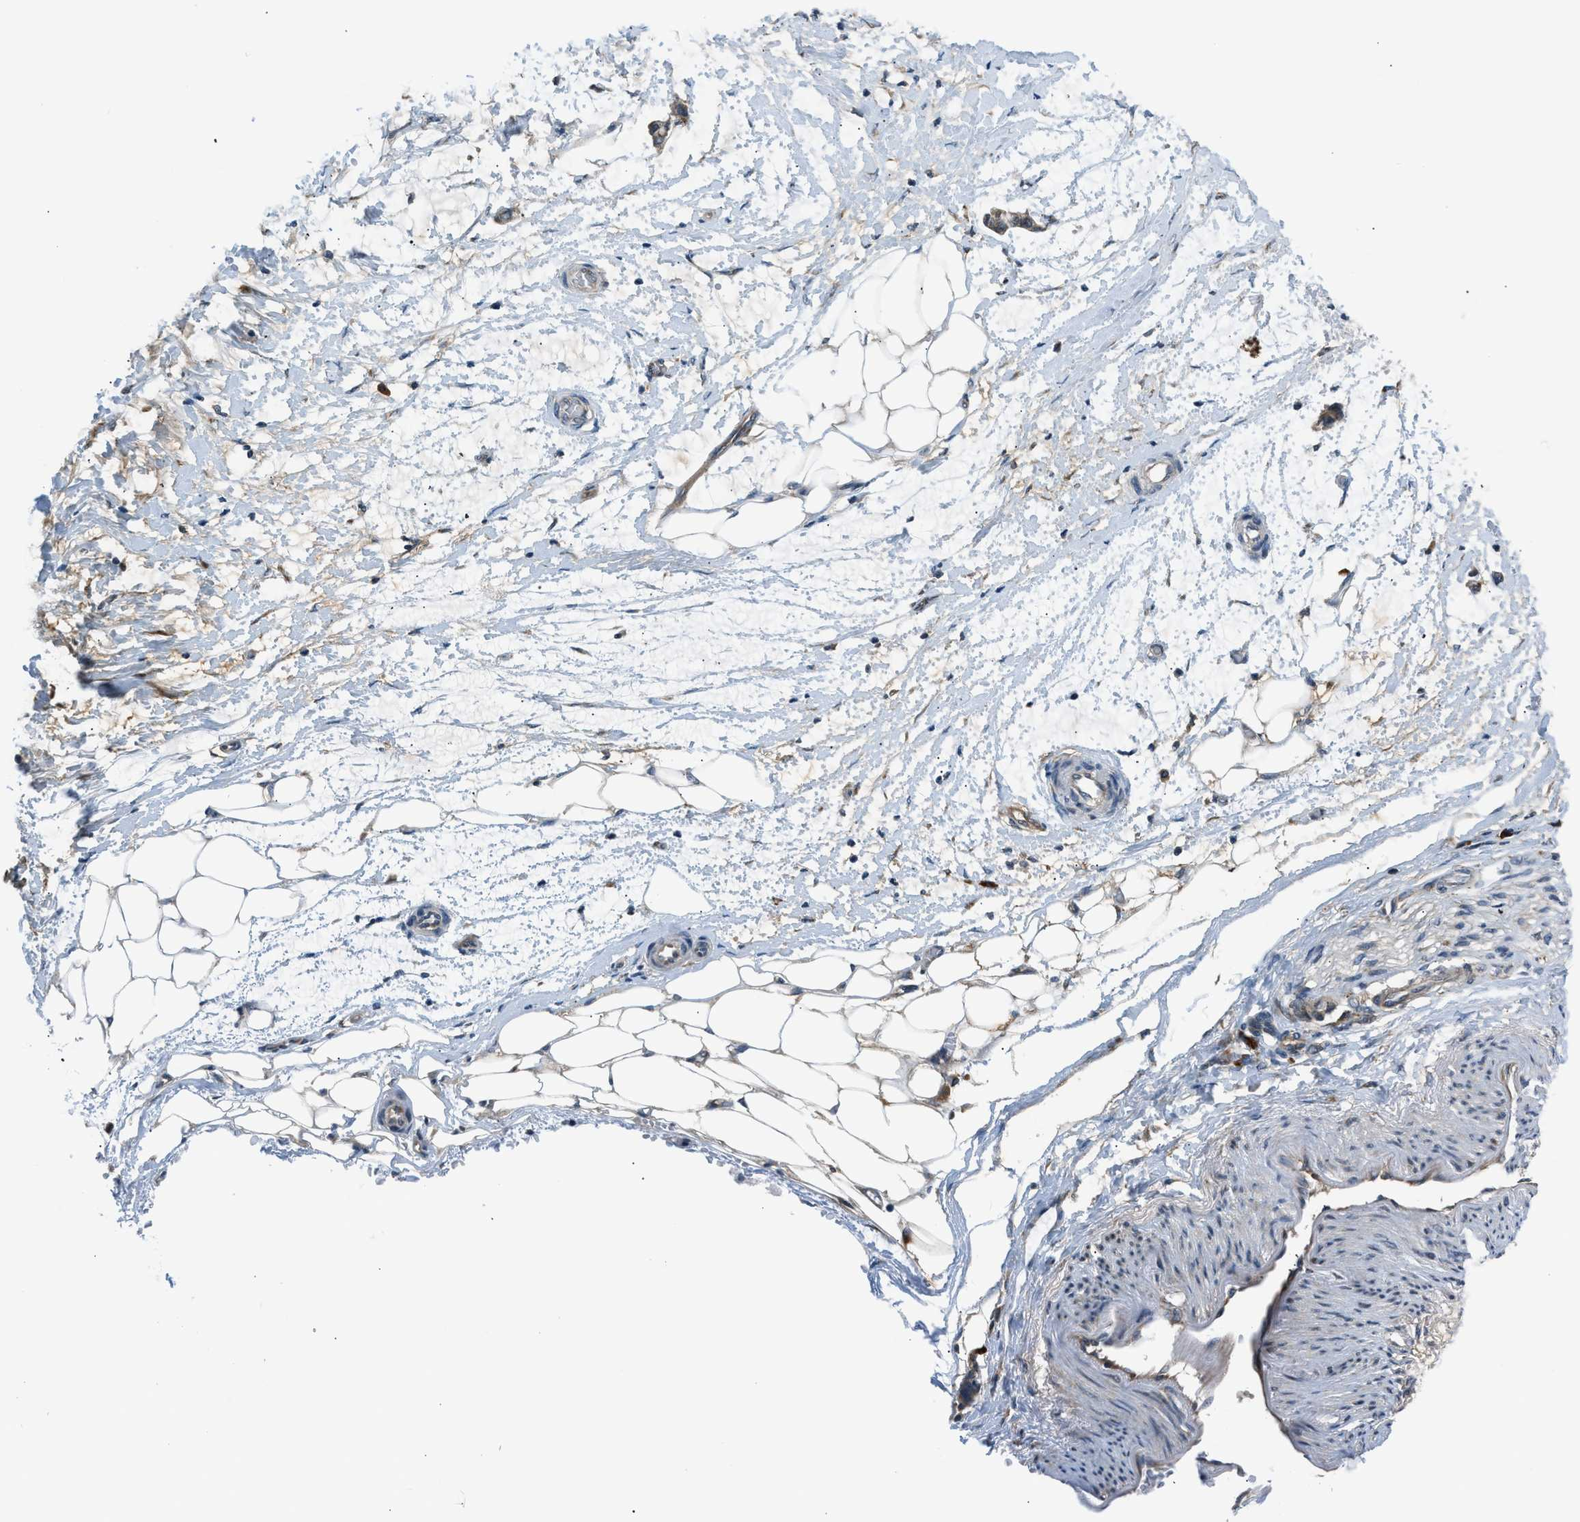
{"staining": {"intensity": "strong", "quantity": "<25%", "location": "cytoplasmic/membranous"}, "tissue": "adipose tissue", "cell_type": "Adipocytes", "image_type": "normal", "snomed": [{"axis": "morphology", "description": "Normal tissue, NOS"}, {"axis": "morphology", "description": "Adenocarcinoma, NOS"}, {"axis": "topography", "description": "Colon"}, {"axis": "topography", "description": "Peripheral nerve tissue"}], "caption": "Protein positivity by immunohistochemistry (IHC) shows strong cytoplasmic/membranous expression in approximately <25% of adipocytes in benign adipose tissue.", "gene": "EDARADD", "patient": {"sex": "male", "age": 14}}